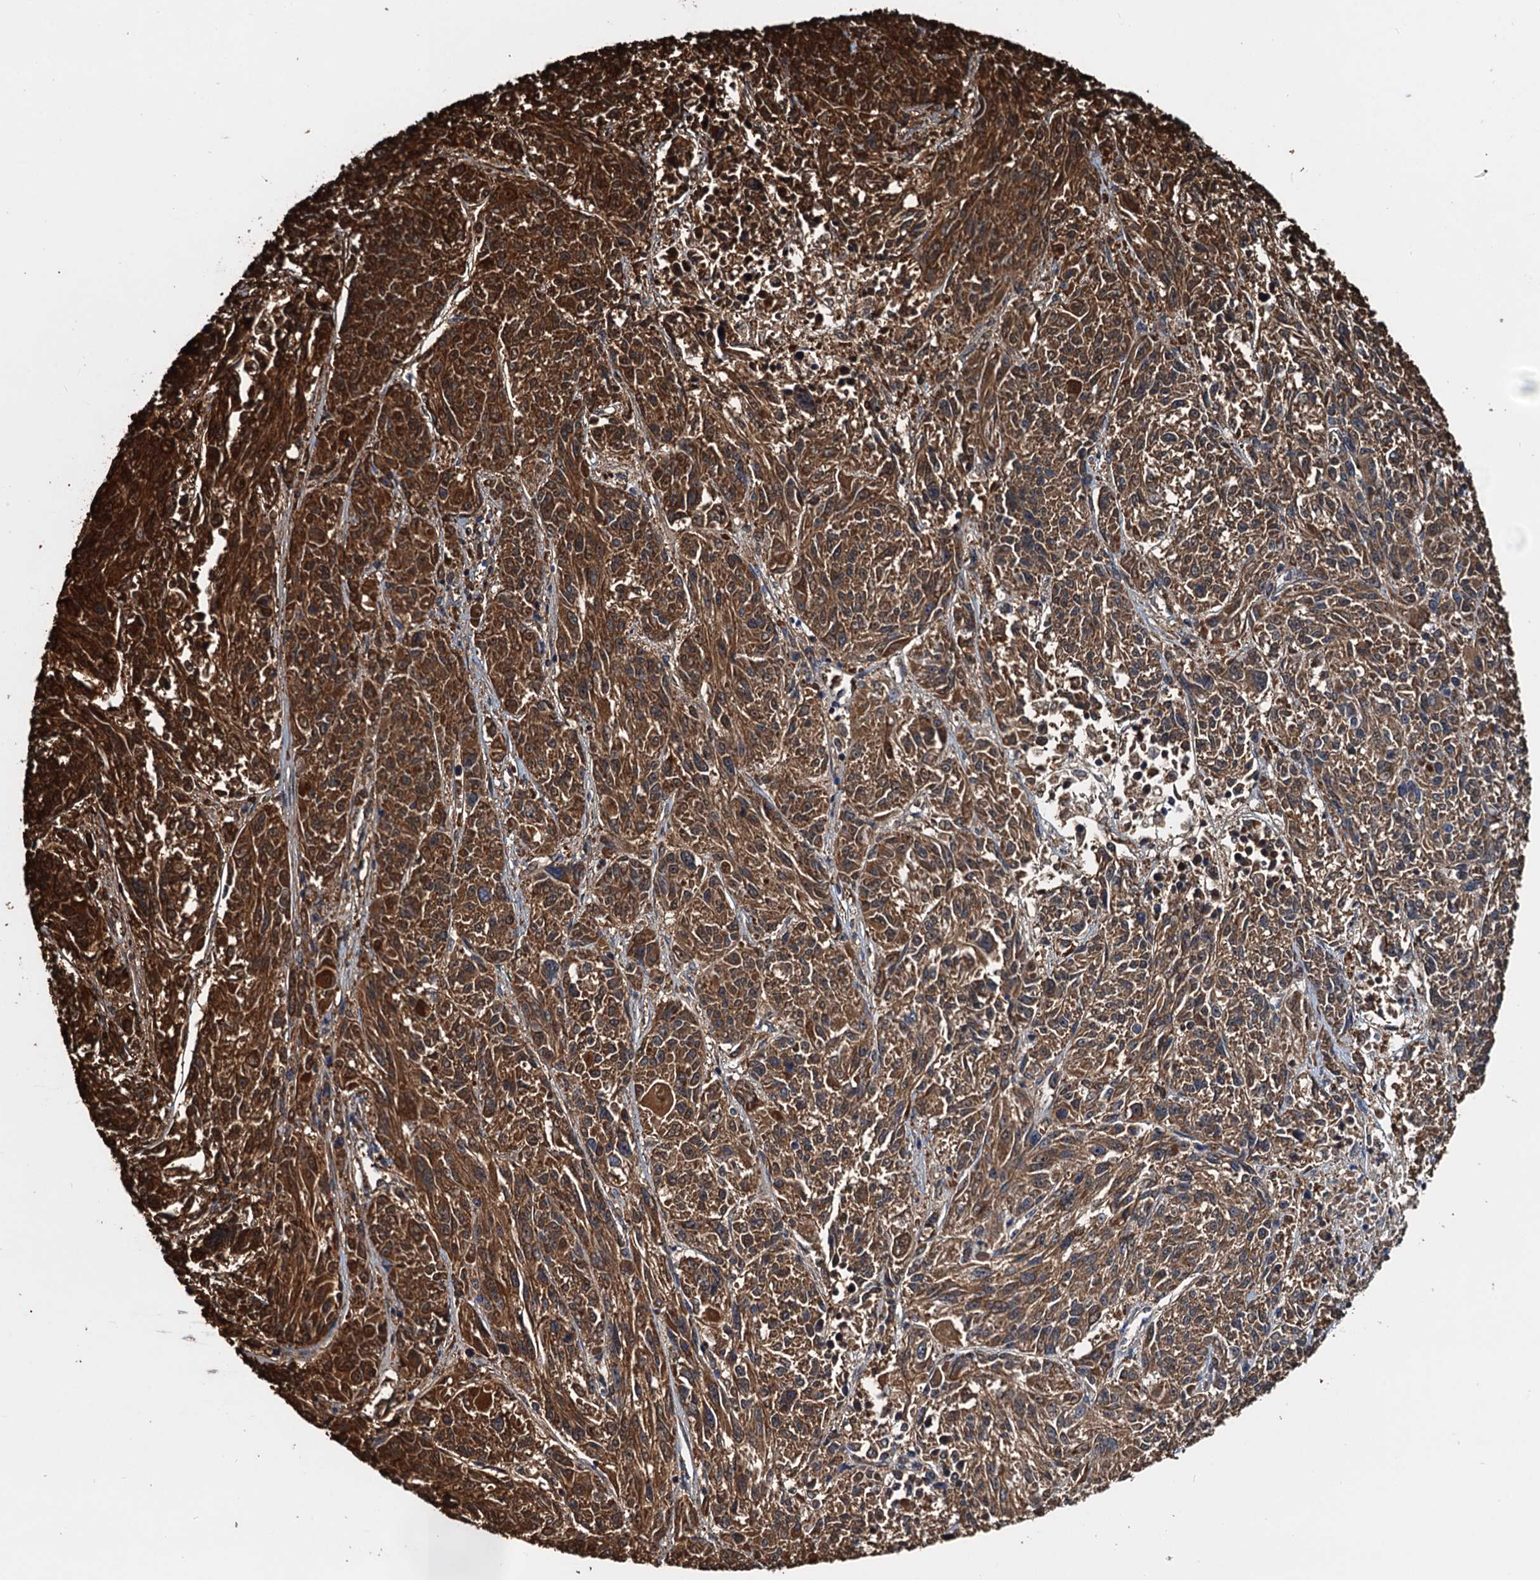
{"staining": {"intensity": "strong", "quantity": ">75%", "location": "cytoplasmic/membranous"}, "tissue": "melanoma", "cell_type": "Tumor cells", "image_type": "cancer", "snomed": [{"axis": "morphology", "description": "Malignant melanoma, NOS"}, {"axis": "topography", "description": "Skin"}], "caption": "Immunohistochemistry (IHC) of melanoma shows high levels of strong cytoplasmic/membranous staining in approximately >75% of tumor cells. Using DAB (3,3'-diaminobenzidine) (brown) and hematoxylin (blue) stains, captured at high magnification using brightfield microscopy.", "gene": "USP6NL", "patient": {"sex": "male", "age": 53}}